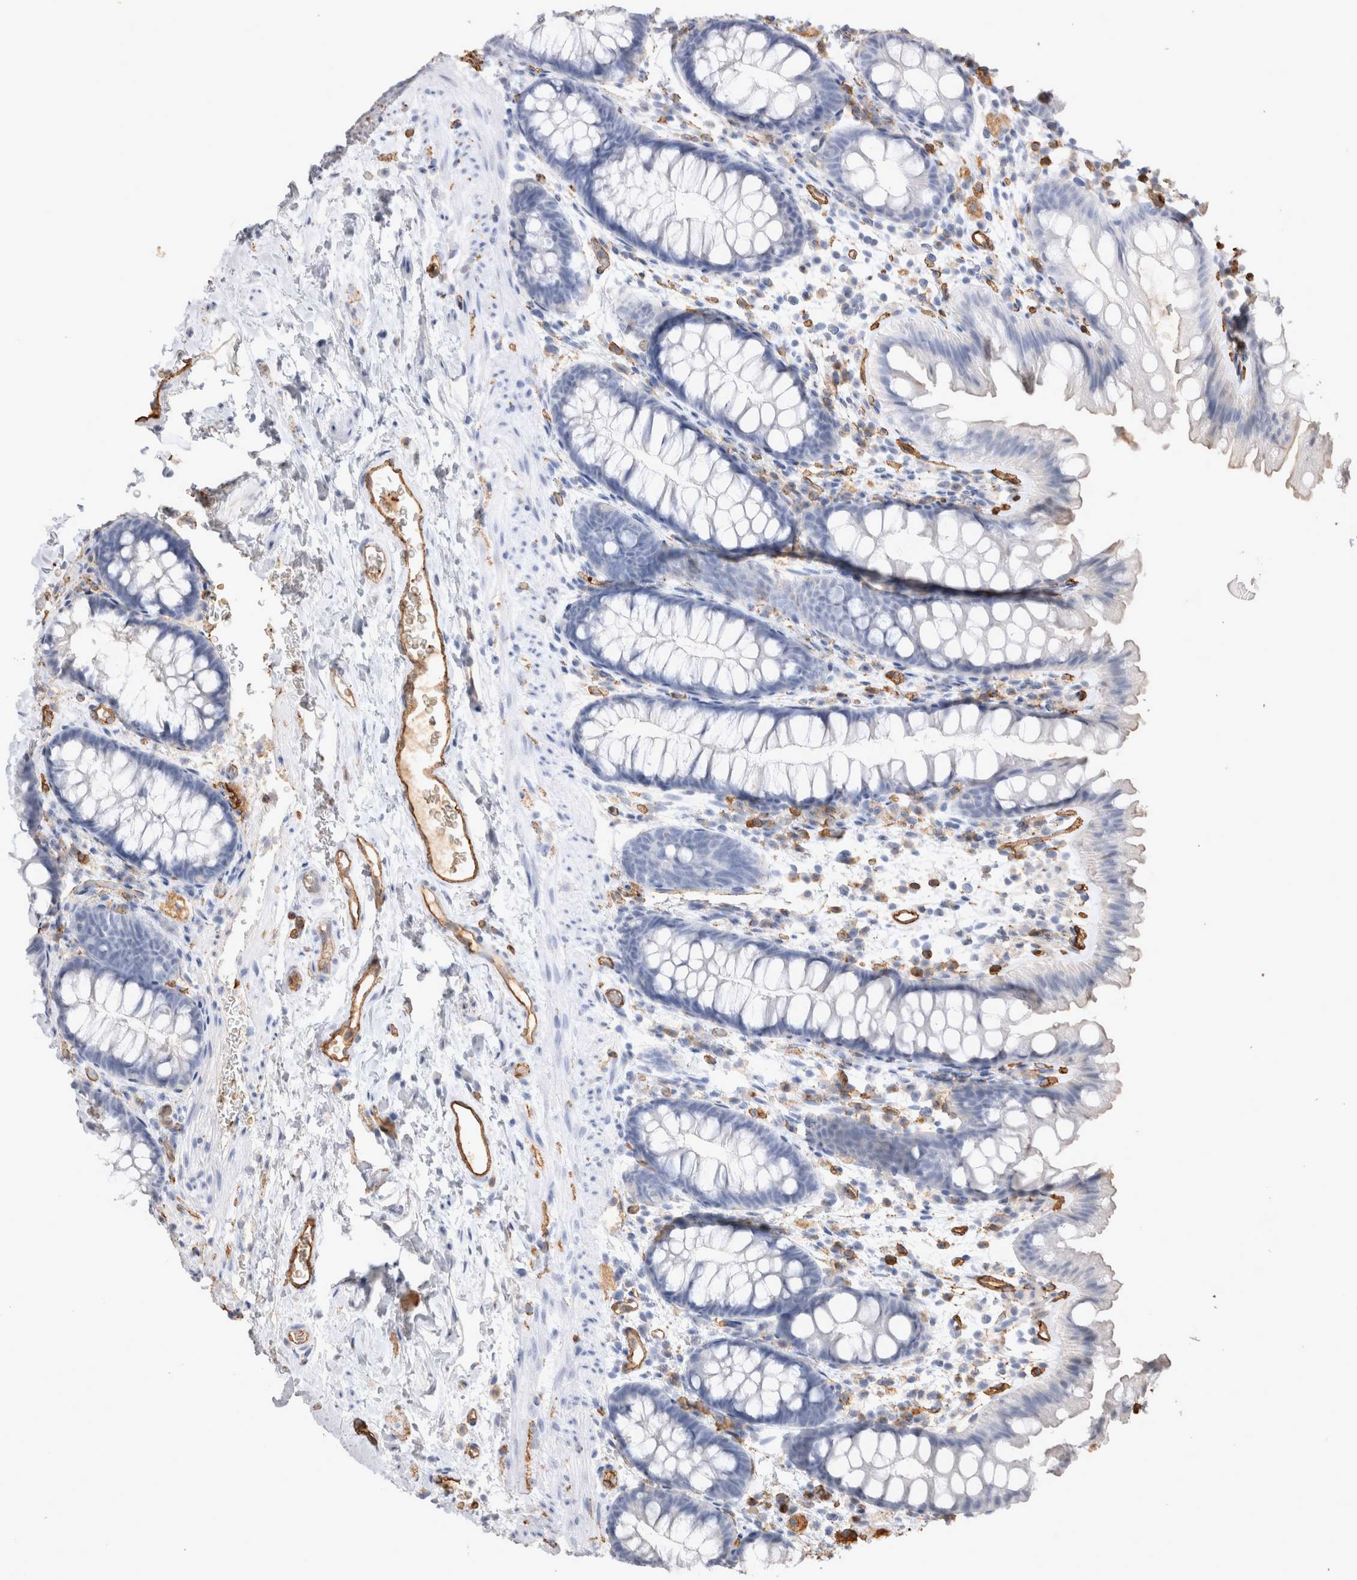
{"staining": {"intensity": "strong", "quantity": ">75%", "location": "cytoplasmic/membranous"}, "tissue": "colon", "cell_type": "Endothelial cells", "image_type": "normal", "snomed": [{"axis": "morphology", "description": "Normal tissue, NOS"}, {"axis": "topography", "description": "Colon"}], "caption": "Human colon stained with a protein marker exhibits strong staining in endothelial cells.", "gene": "IL17RC", "patient": {"sex": "female", "age": 62}}